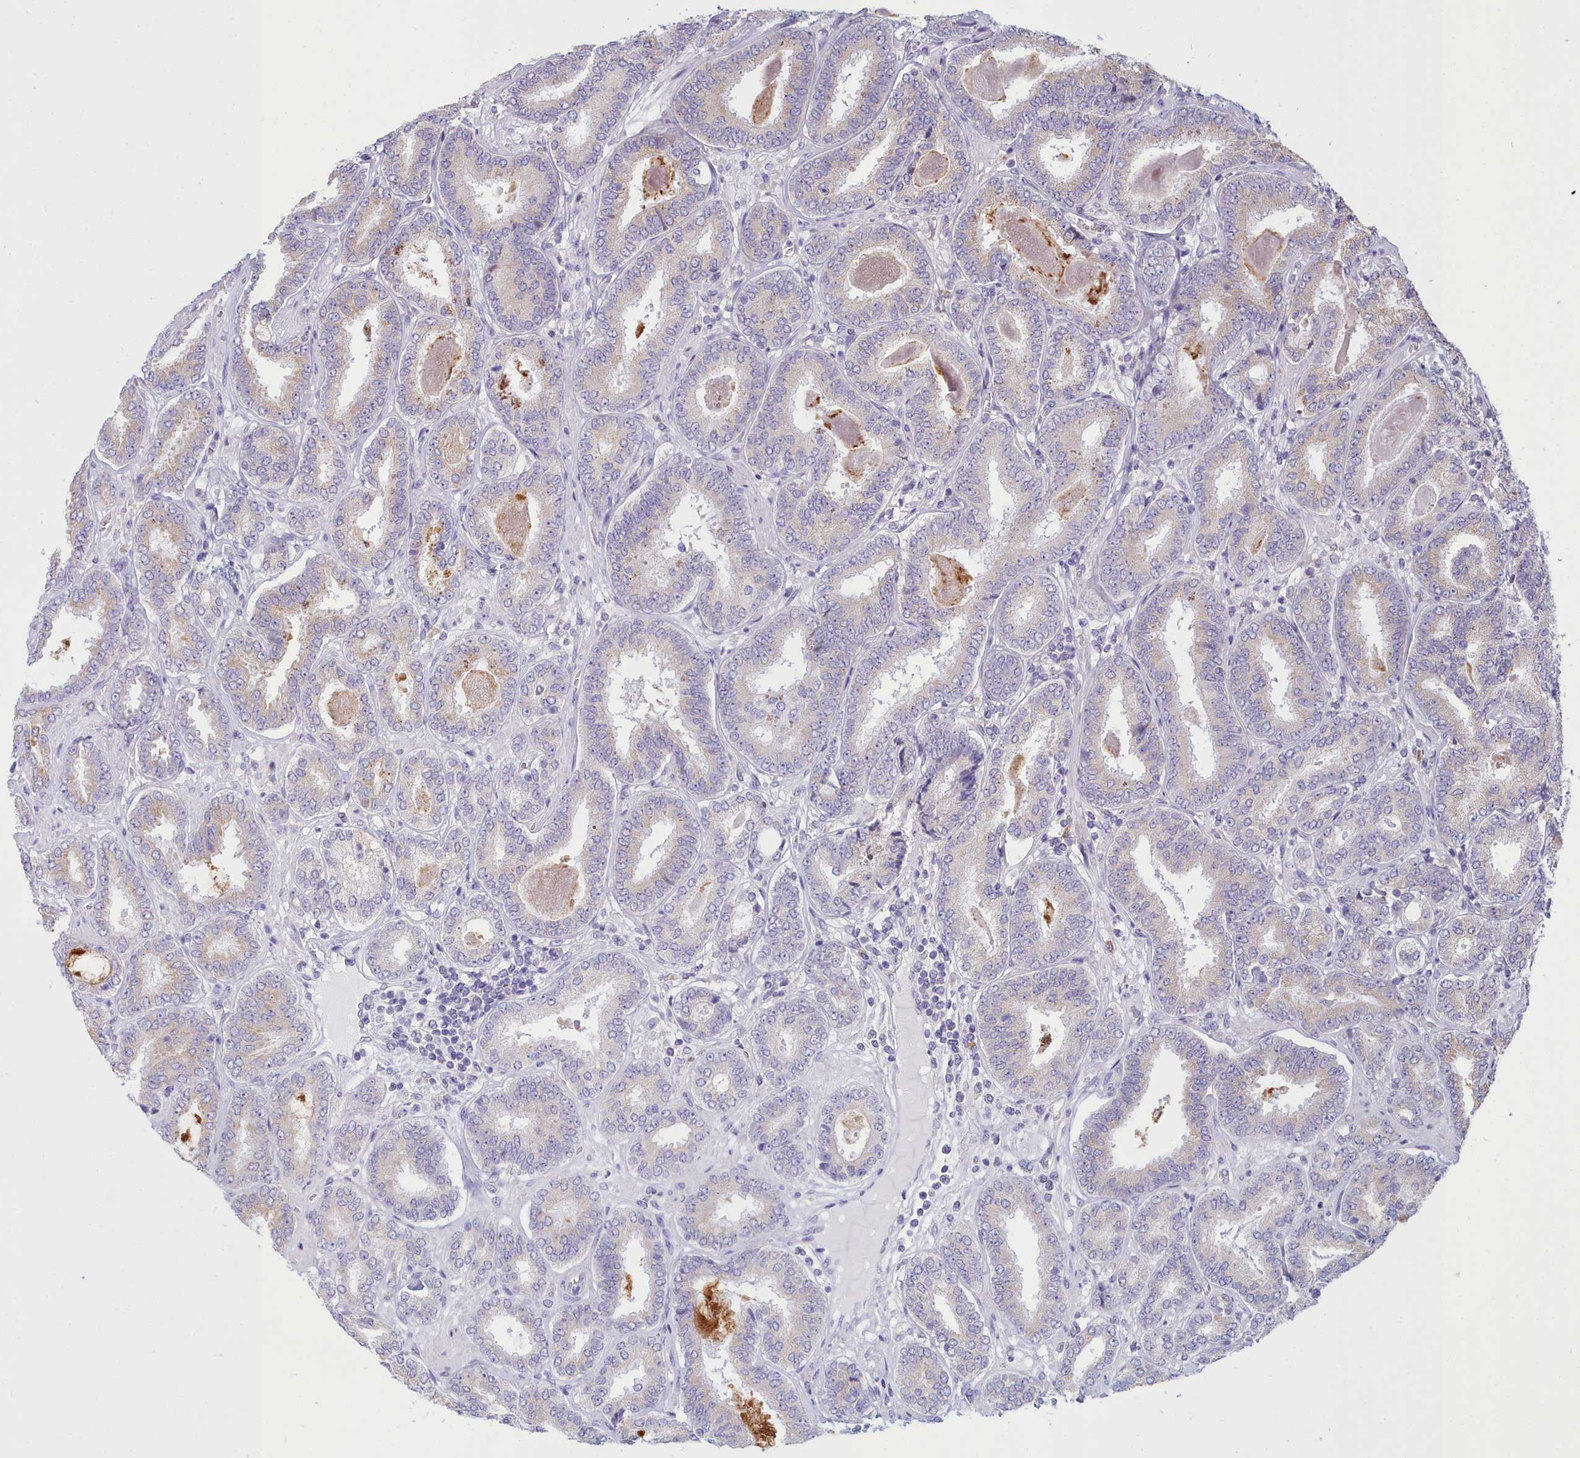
{"staining": {"intensity": "negative", "quantity": "none", "location": "none"}, "tissue": "prostate cancer", "cell_type": "Tumor cells", "image_type": "cancer", "snomed": [{"axis": "morphology", "description": "Adenocarcinoma, High grade"}, {"axis": "topography", "description": "Prostate"}], "caption": "Tumor cells show no significant positivity in adenocarcinoma (high-grade) (prostate).", "gene": "HM13", "patient": {"sex": "male", "age": 72}}